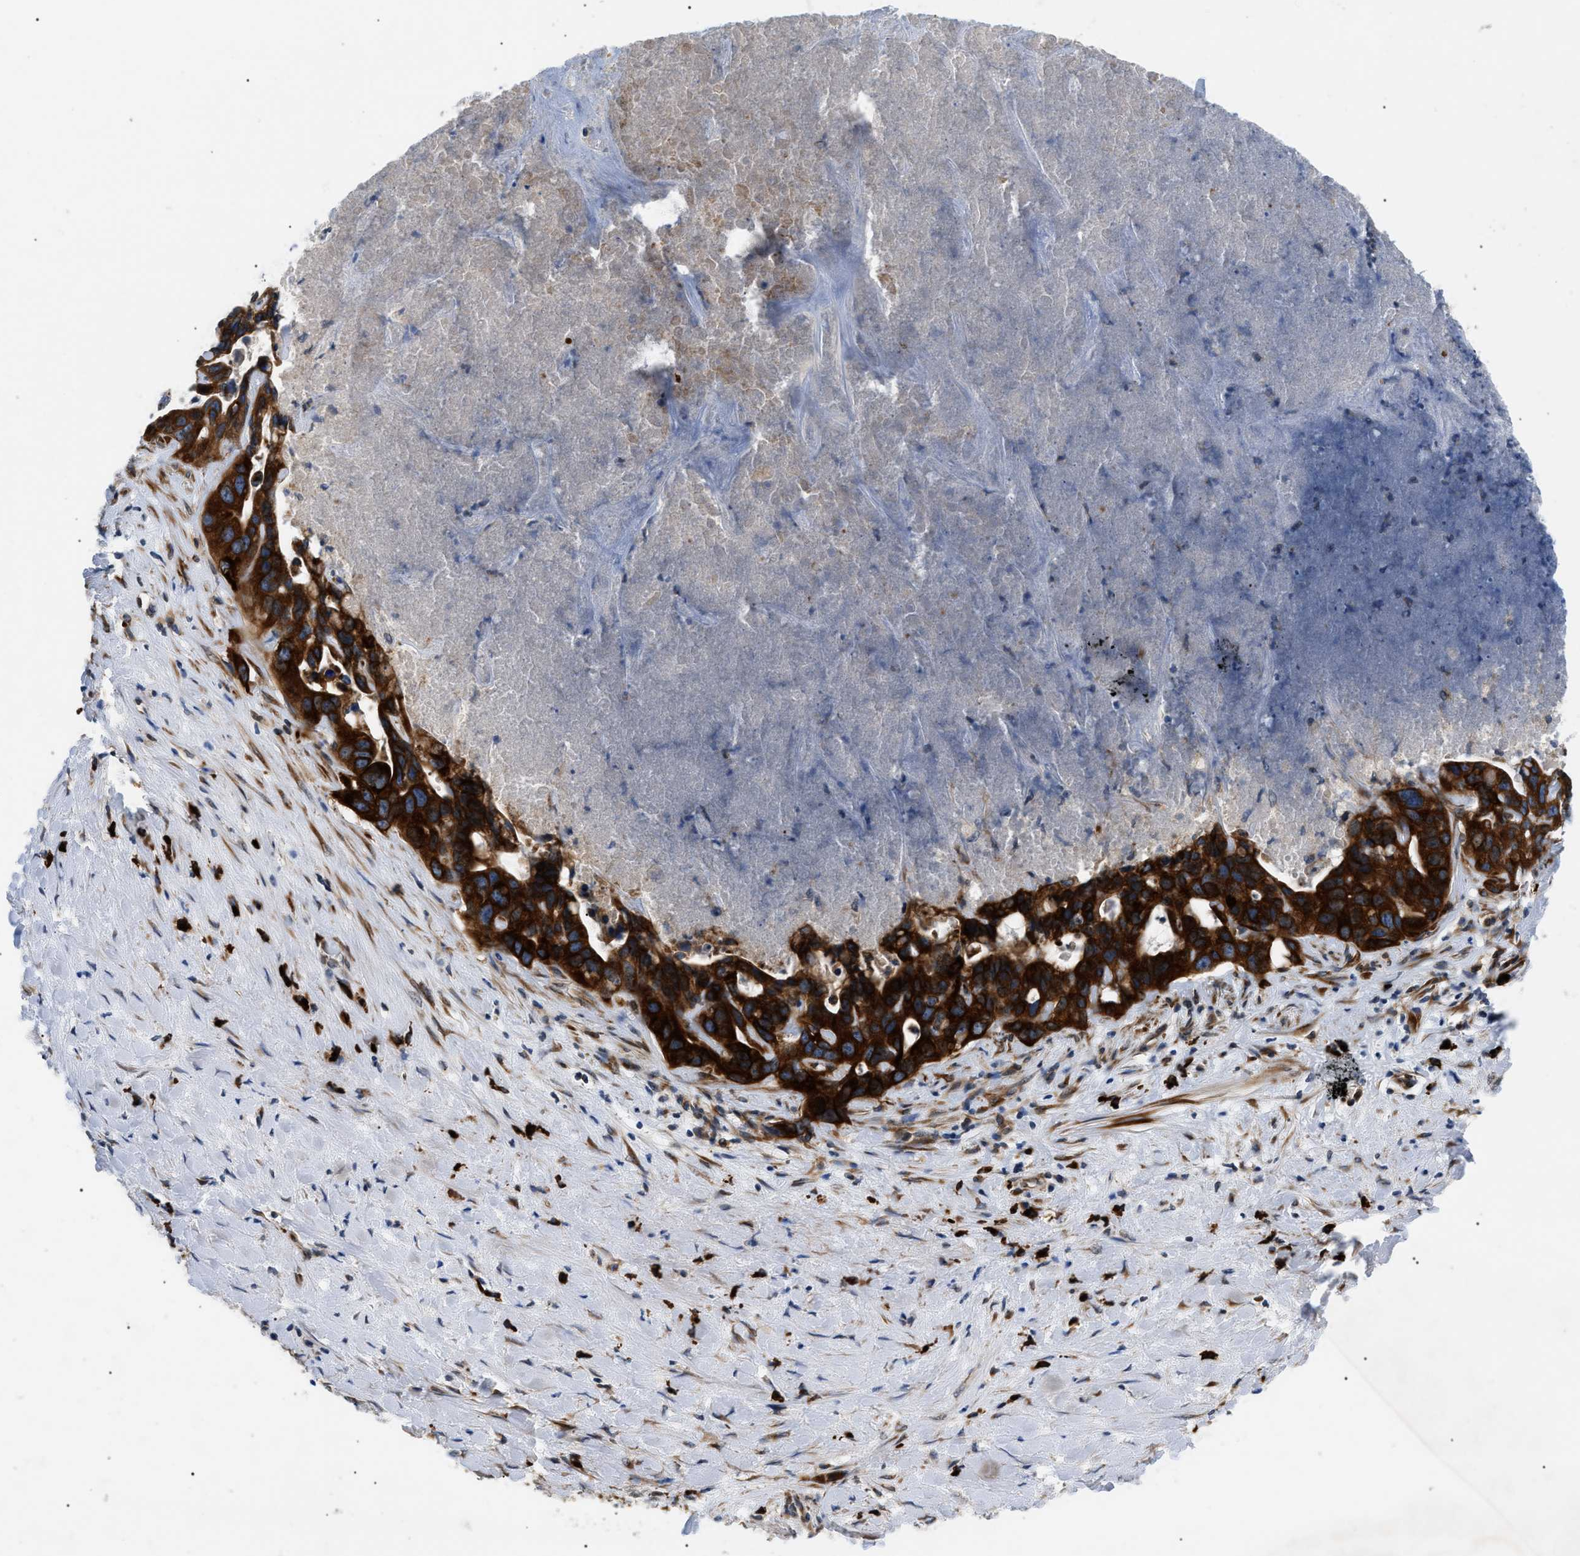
{"staining": {"intensity": "strong", "quantity": ">75%", "location": "cytoplasmic/membranous"}, "tissue": "liver cancer", "cell_type": "Tumor cells", "image_type": "cancer", "snomed": [{"axis": "morphology", "description": "Cholangiocarcinoma"}, {"axis": "topography", "description": "Liver"}], "caption": "Approximately >75% of tumor cells in liver cancer (cholangiocarcinoma) exhibit strong cytoplasmic/membranous protein positivity as visualized by brown immunohistochemical staining.", "gene": "DERL1", "patient": {"sex": "female", "age": 65}}